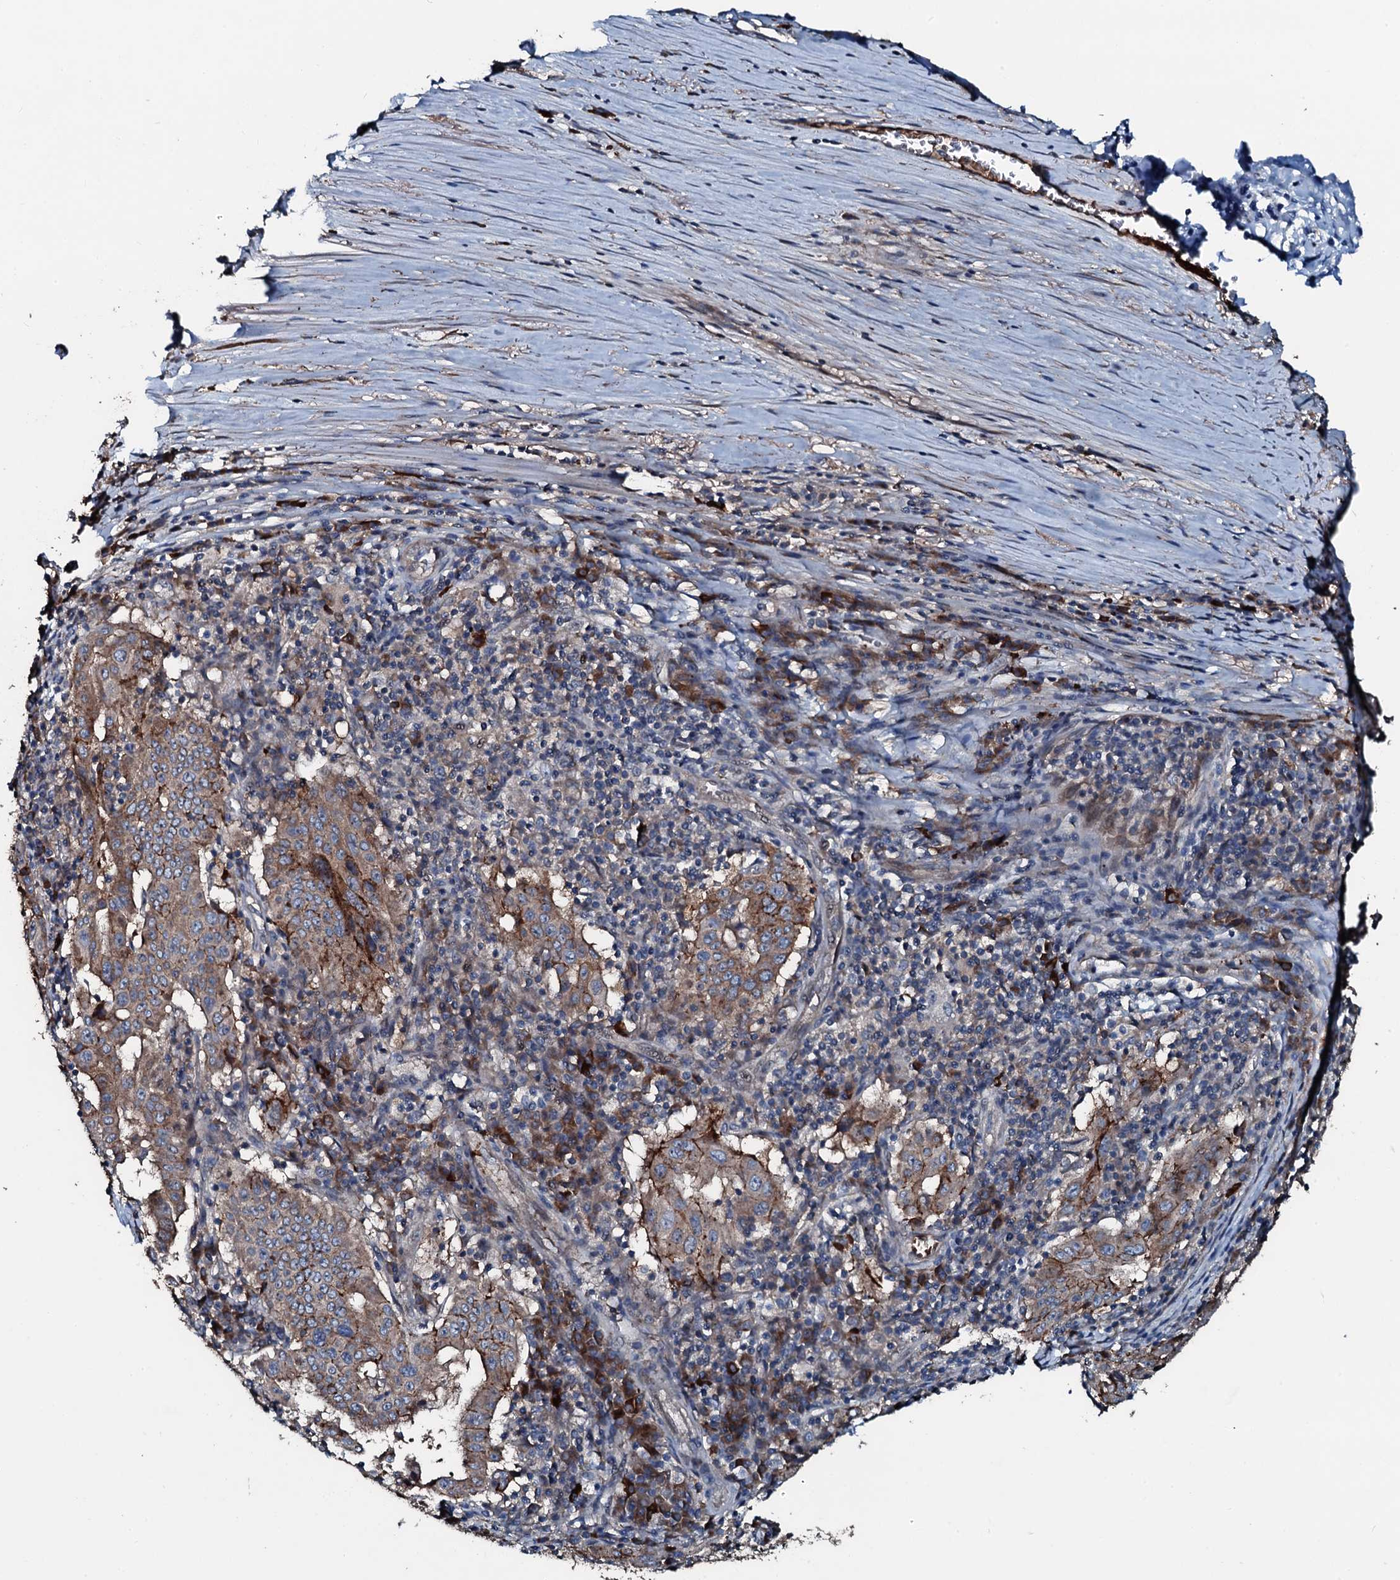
{"staining": {"intensity": "strong", "quantity": ">75%", "location": "cytoplasmic/membranous"}, "tissue": "pancreatic cancer", "cell_type": "Tumor cells", "image_type": "cancer", "snomed": [{"axis": "morphology", "description": "Adenocarcinoma, NOS"}, {"axis": "topography", "description": "Pancreas"}], "caption": "A histopathology image of human adenocarcinoma (pancreatic) stained for a protein displays strong cytoplasmic/membranous brown staining in tumor cells.", "gene": "AARS1", "patient": {"sex": "male", "age": 63}}